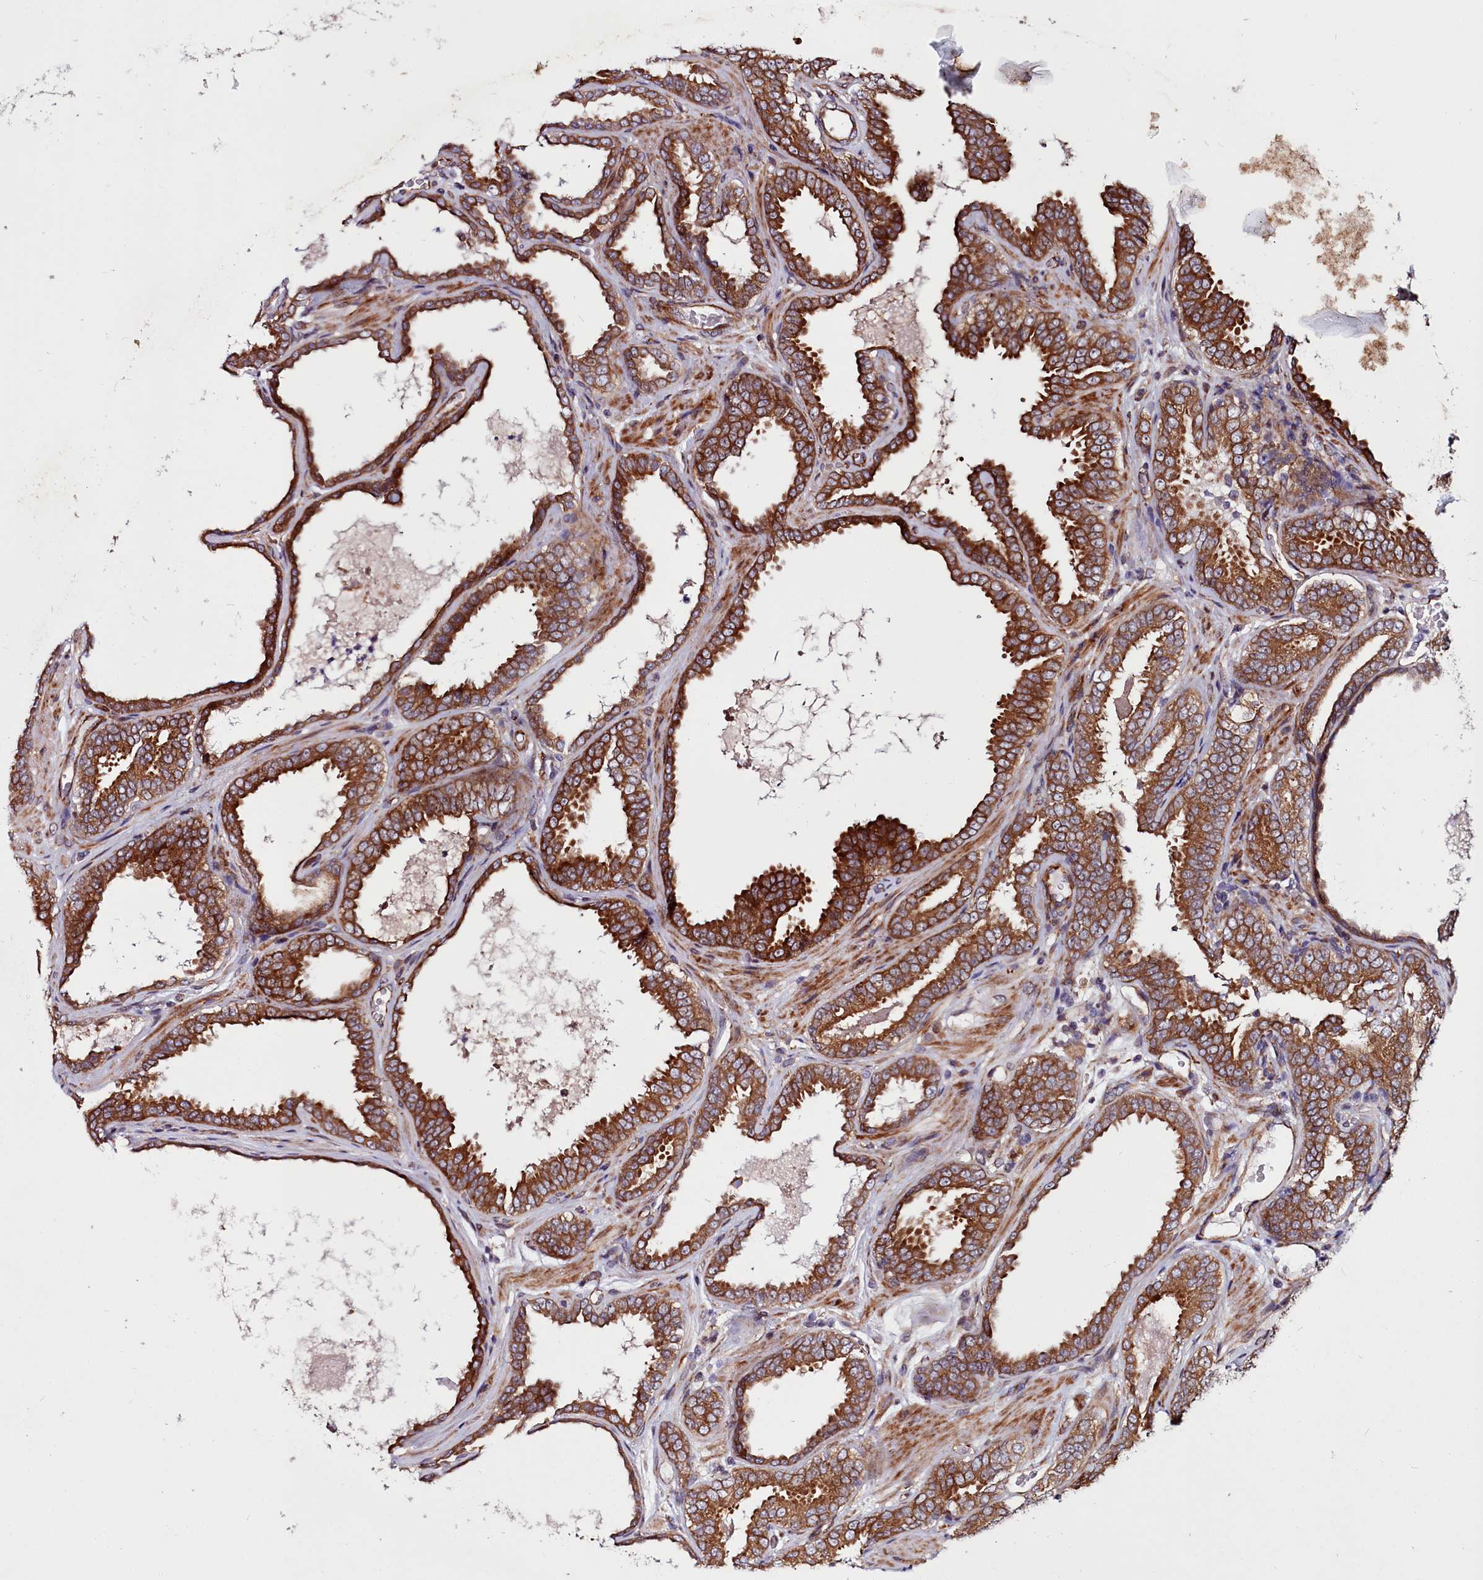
{"staining": {"intensity": "moderate", "quantity": ">75%", "location": "cytoplasmic/membranous"}, "tissue": "prostate cancer", "cell_type": "Tumor cells", "image_type": "cancer", "snomed": [{"axis": "morphology", "description": "Adenocarcinoma, High grade"}, {"axis": "topography", "description": "Prostate"}], "caption": "Moderate cytoplasmic/membranous protein expression is present in about >75% of tumor cells in prostate cancer (high-grade adenocarcinoma).", "gene": "MCRIP1", "patient": {"sex": "male", "age": 72}}